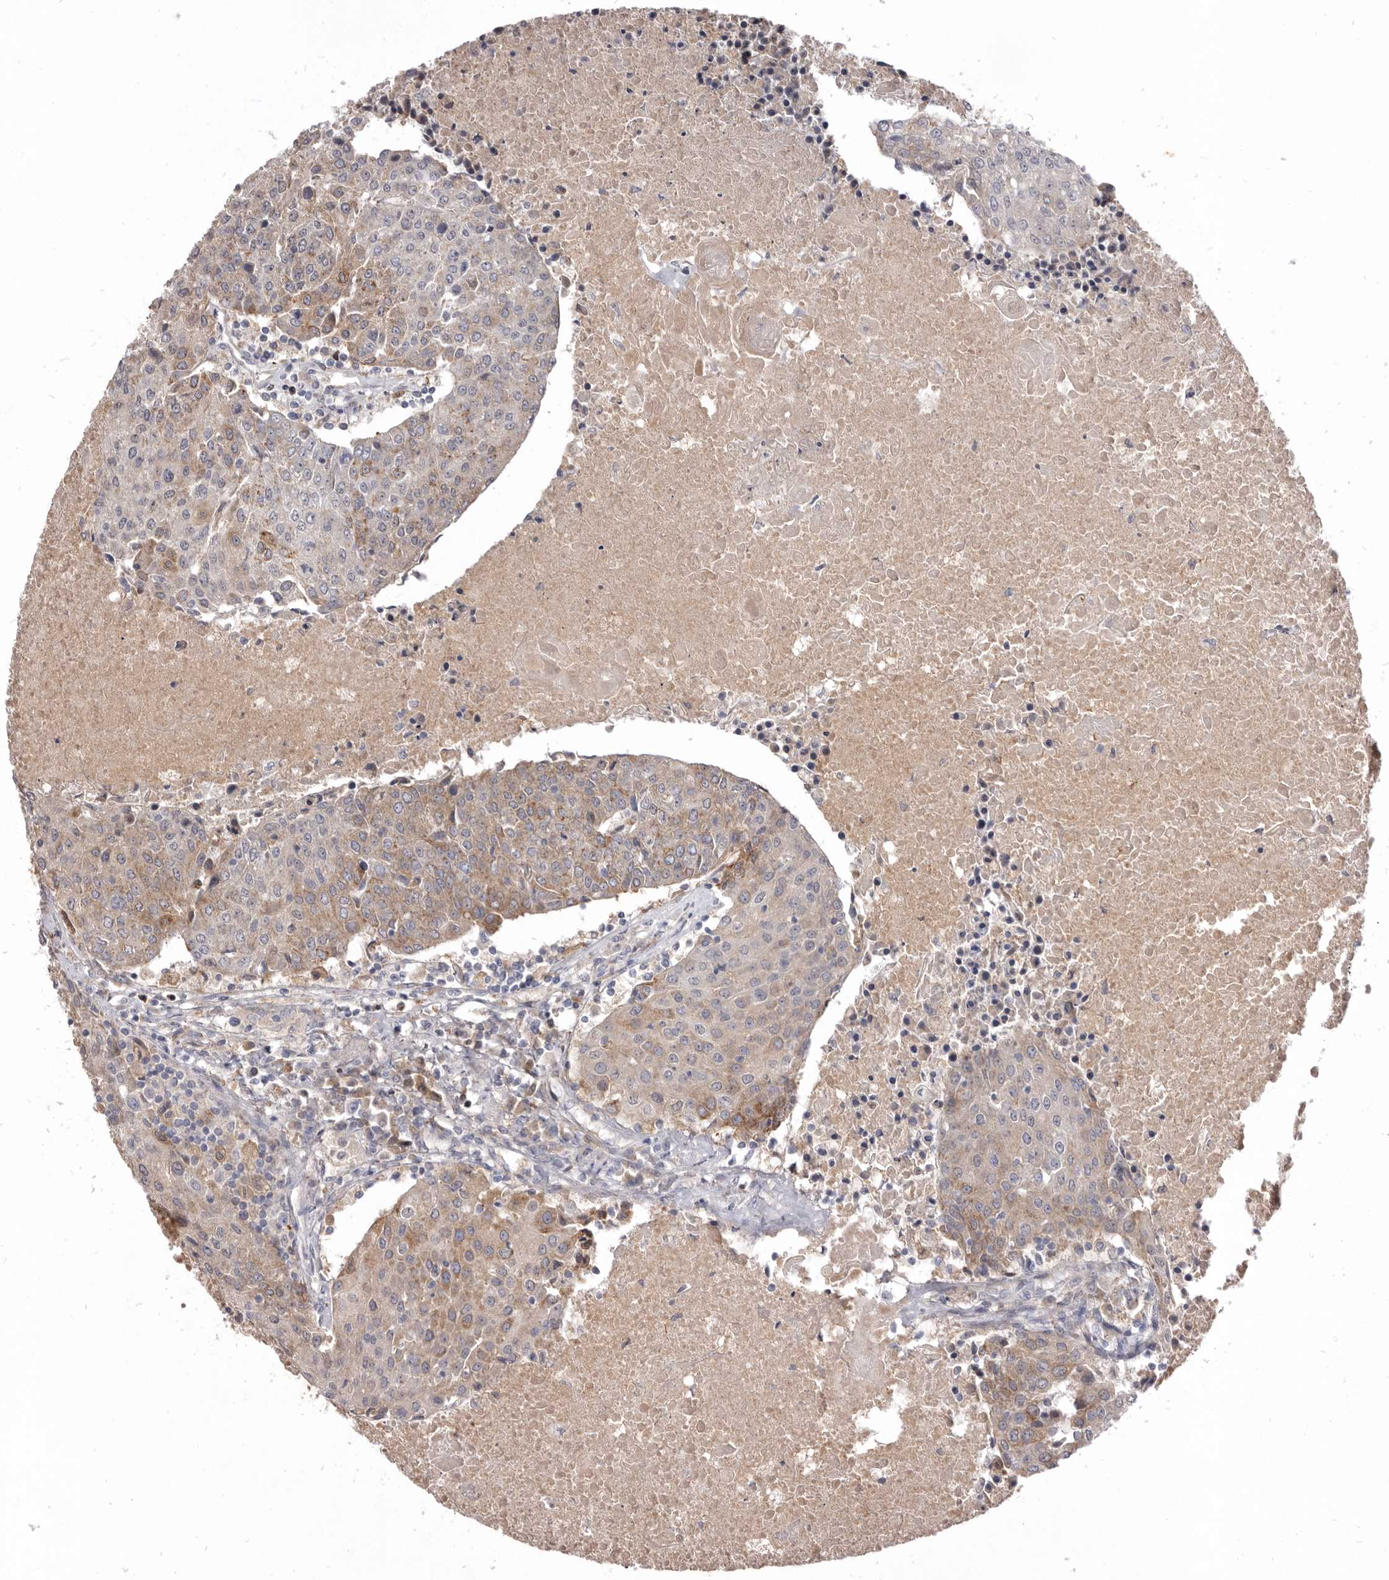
{"staining": {"intensity": "weak", "quantity": "<25%", "location": "cytoplasmic/membranous"}, "tissue": "urothelial cancer", "cell_type": "Tumor cells", "image_type": "cancer", "snomed": [{"axis": "morphology", "description": "Urothelial carcinoma, High grade"}, {"axis": "topography", "description": "Urinary bladder"}], "caption": "A high-resolution image shows immunohistochemistry staining of urothelial cancer, which shows no significant expression in tumor cells.", "gene": "NENF", "patient": {"sex": "female", "age": 85}}